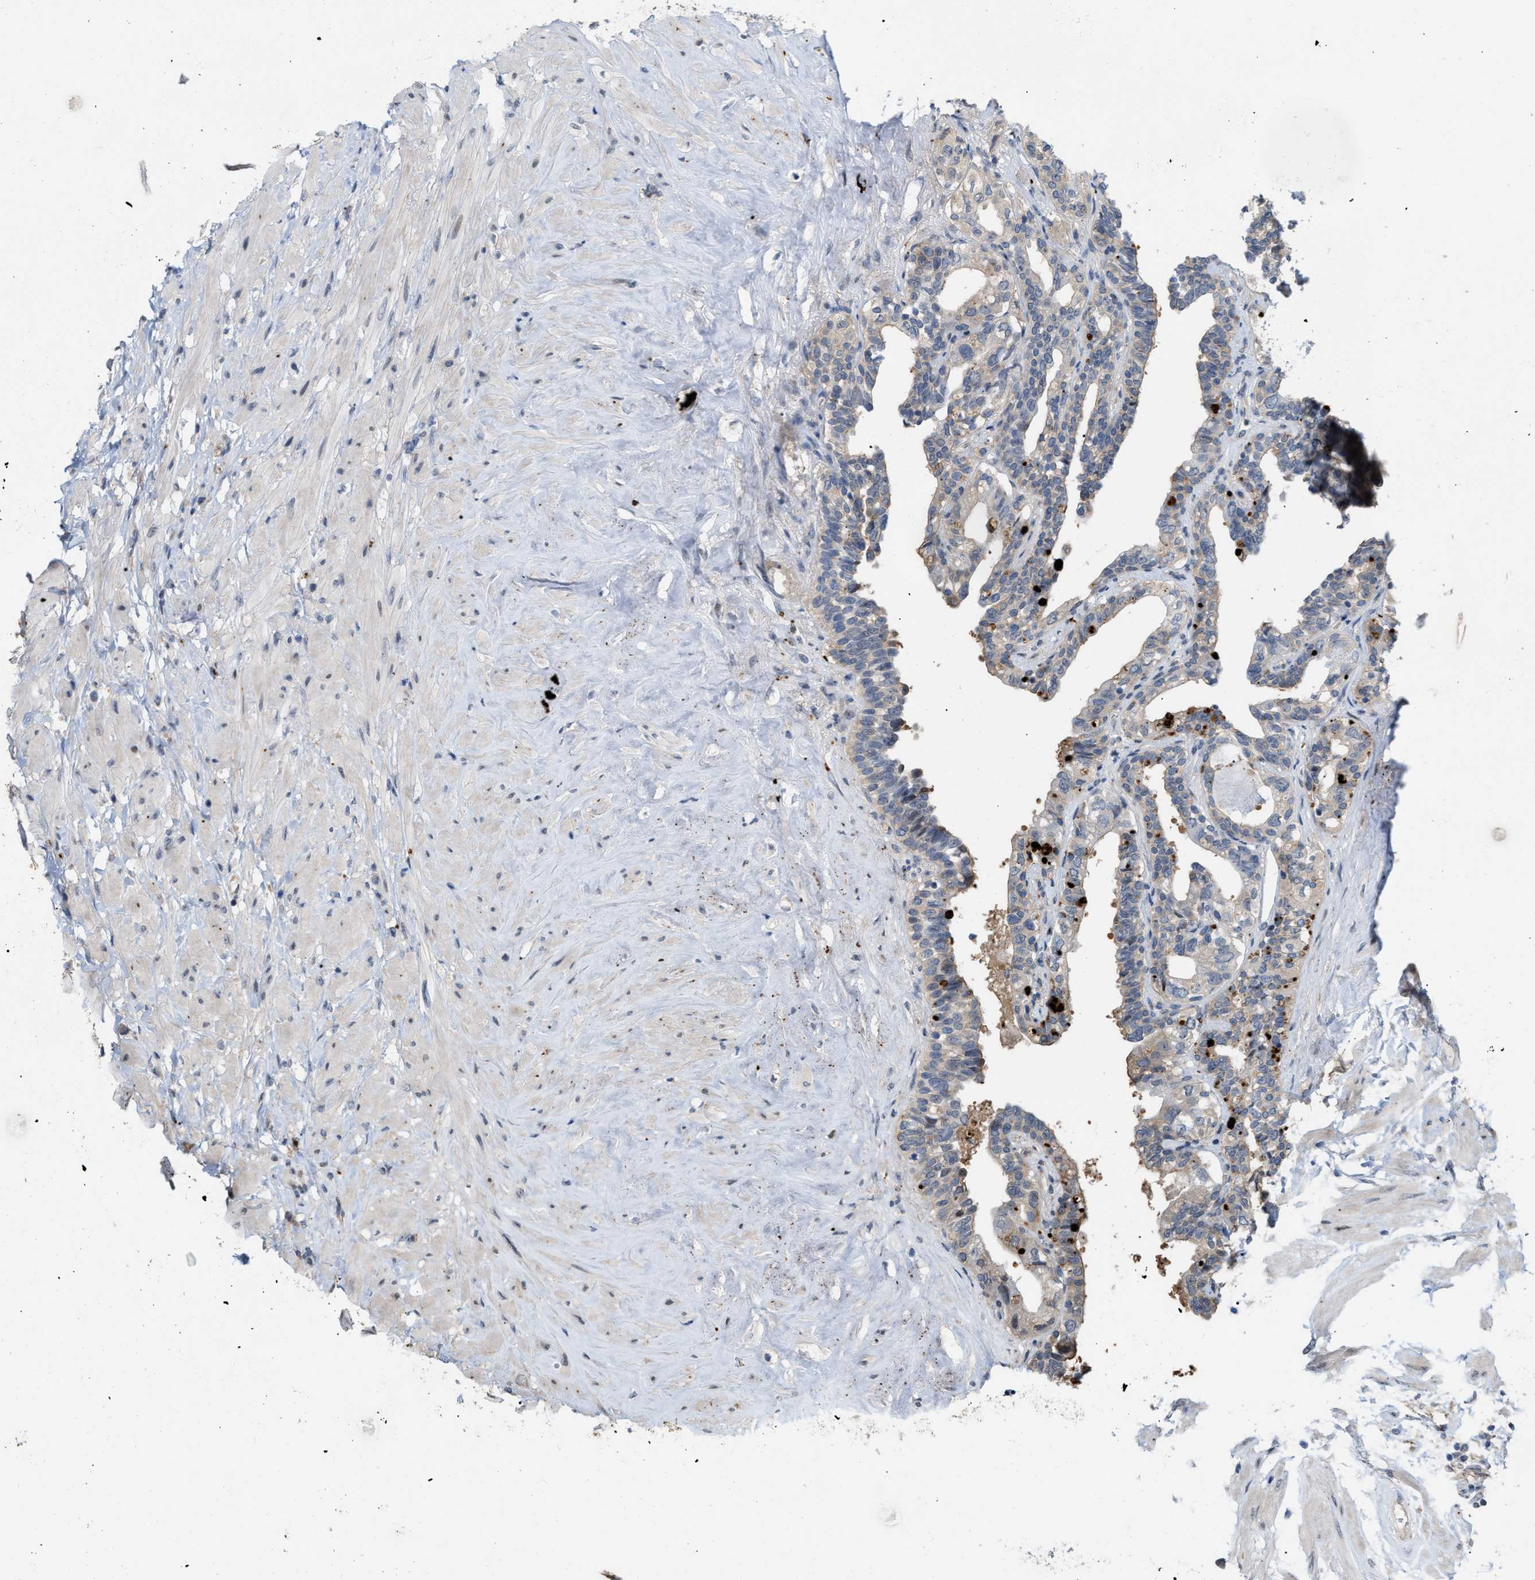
{"staining": {"intensity": "weak", "quantity": "<25%", "location": "cytoplasmic/membranous"}, "tissue": "seminal vesicle", "cell_type": "Glandular cells", "image_type": "normal", "snomed": [{"axis": "morphology", "description": "Normal tissue, NOS"}, {"axis": "topography", "description": "Seminal veicle"}], "caption": "This is an immunohistochemistry micrograph of benign seminal vesicle. There is no expression in glandular cells.", "gene": "CSNK1A1", "patient": {"sex": "male", "age": 63}}